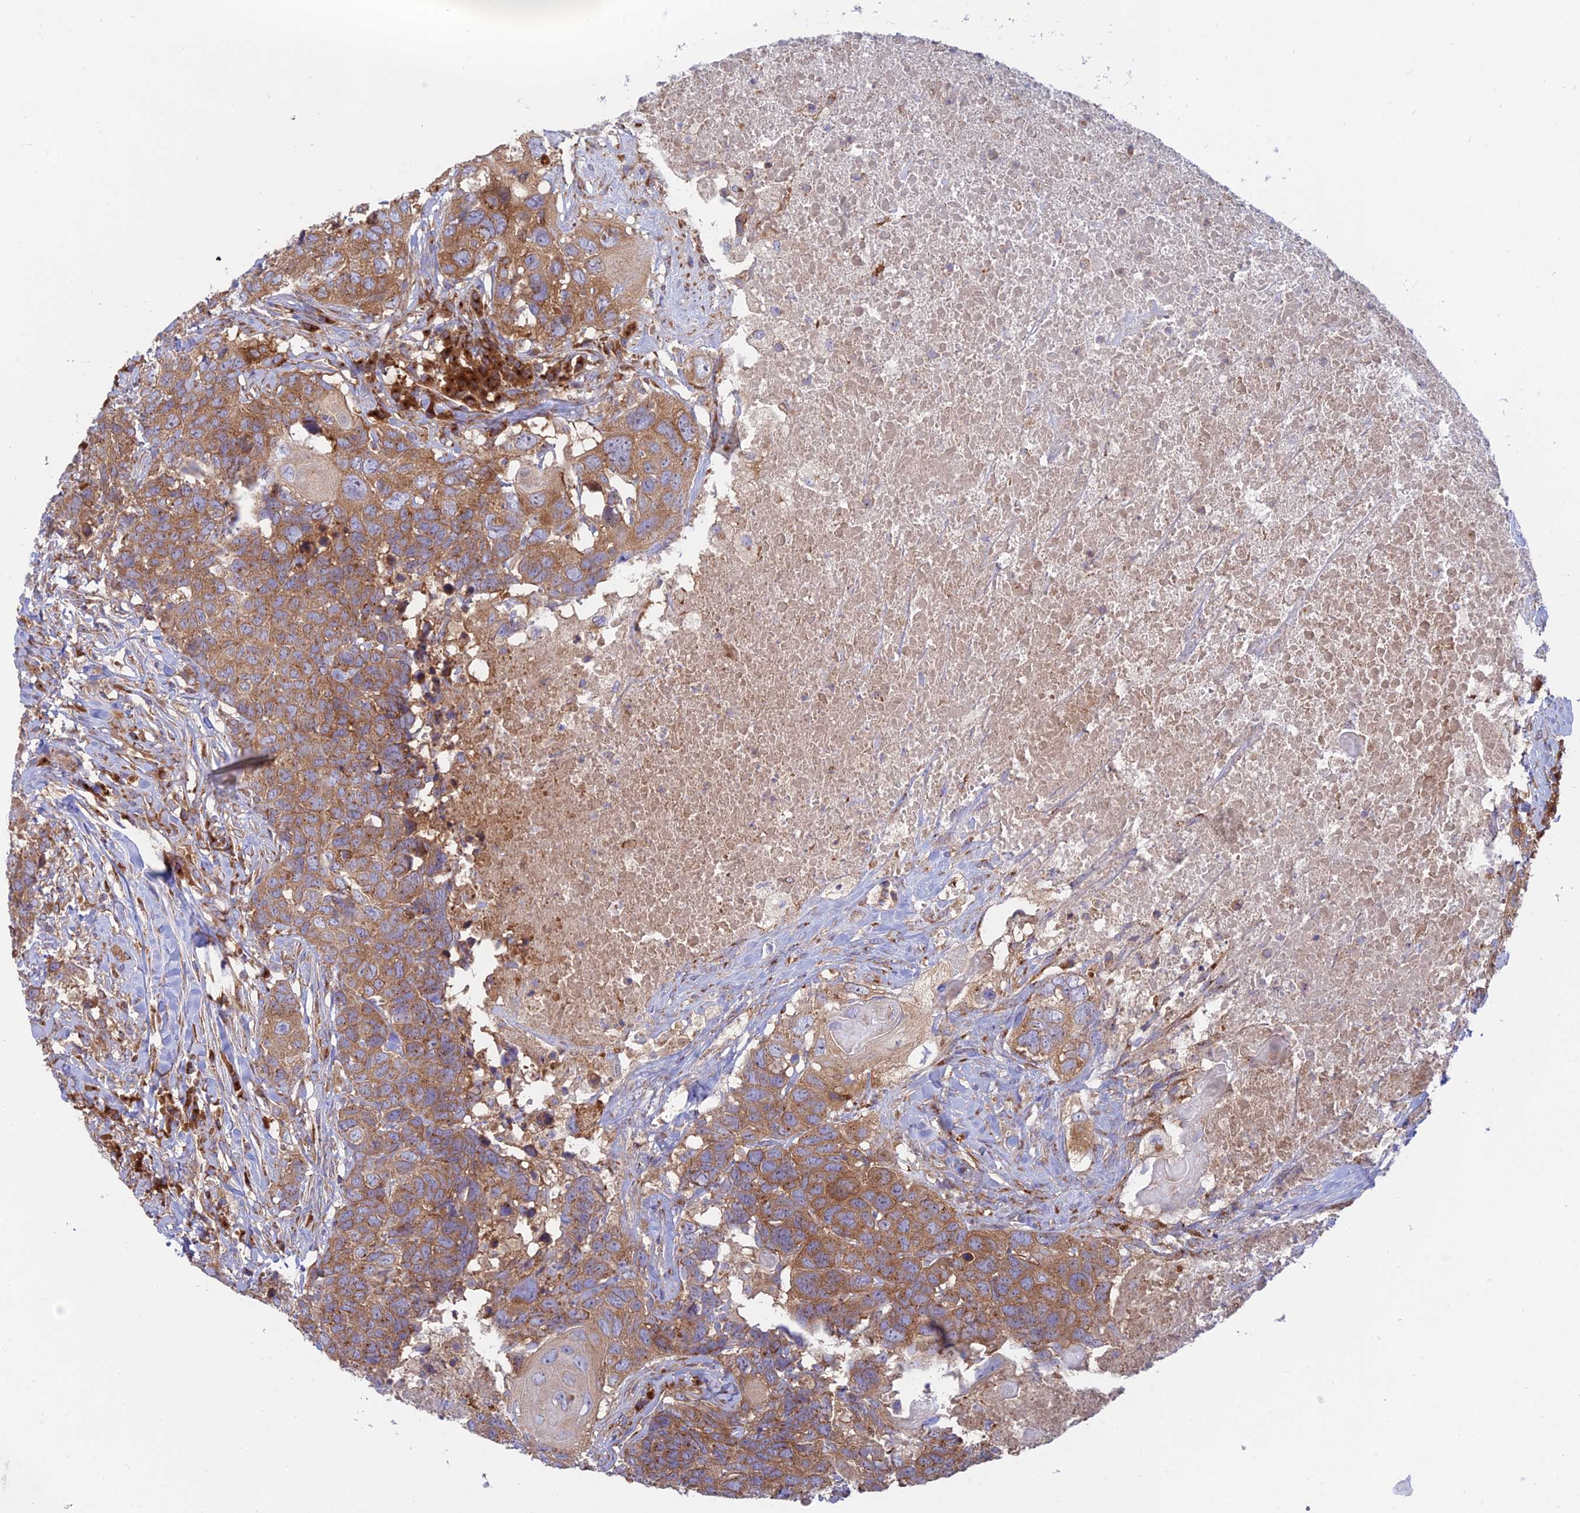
{"staining": {"intensity": "moderate", "quantity": ">75%", "location": "cytoplasmic/membranous"}, "tissue": "head and neck cancer", "cell_type": "Tumor cells", "image_type": "cancer", "snomed": [{"axis": "morphology", "description": "Squamous cell carcinoma, NOS"}, {"axis": "topography", "description": "Head-Neck"}], "caption": "Immunohistochemistry of head and neck squamous cell carcinoma demonstrates medium levels of moderate cytoplasmic/membranous expression in about >75% of tumor cells. The protein of interest is stained brown, and the nuclei are stained in blue (DAB IHC with brightfield microscopy, high magnification).", "gene": "GOLGA3", "patient": {"sex": "male", "age": 66}}